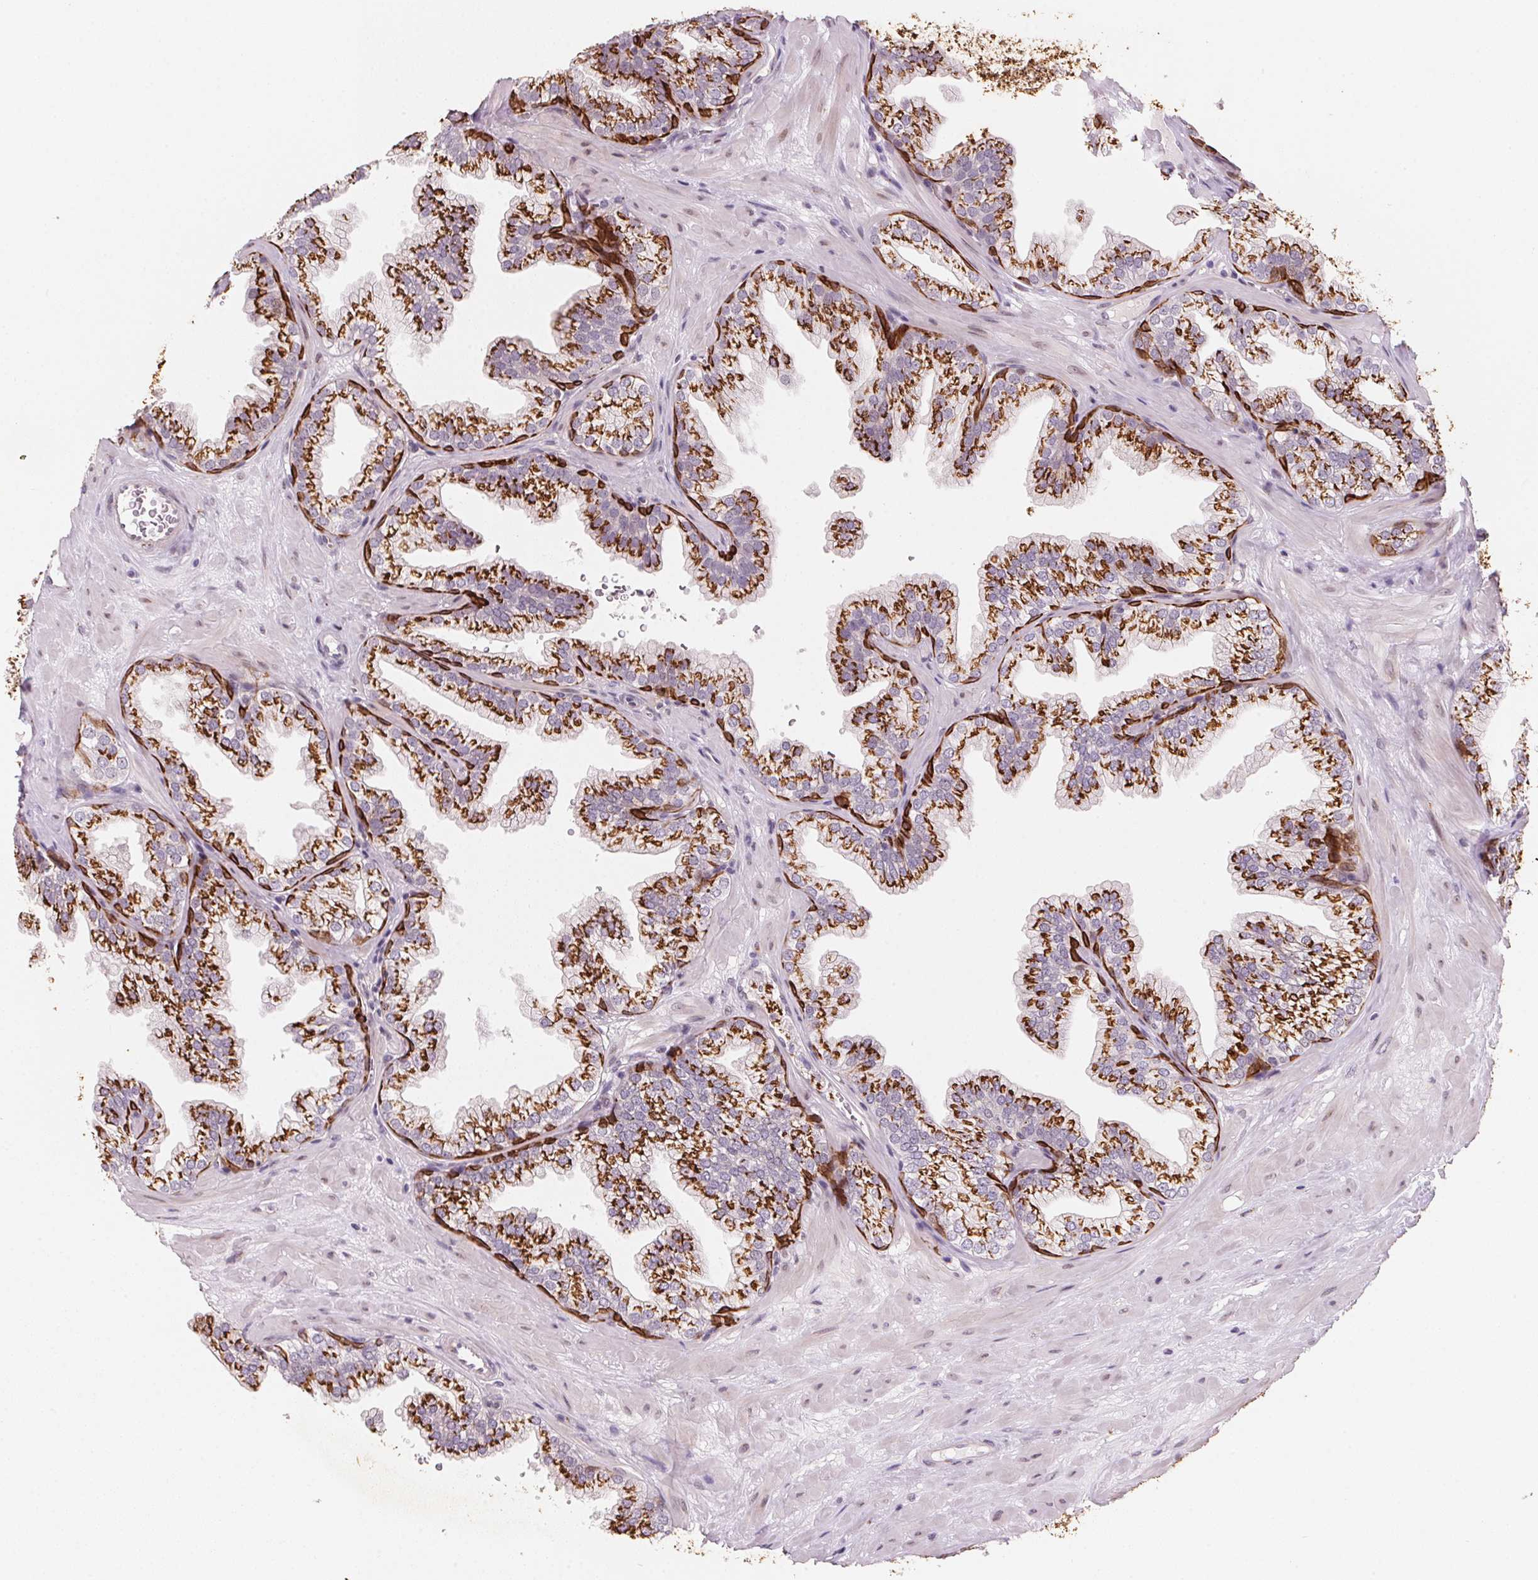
{"staining": {"intensity": "strong", "quantity": ">75%", "location": "cytoplasmic/membranous"}, "tissue": "prostate", "cell_type": "Glandular cells", "image_type": "normal", "snomed": [{"axis": "morphology", "description": "Normal tissue, NOS"}, {"axis": "topography", "description": "Prostate"}], "caption": "Immunohistochemistry (IHC) staining of benign prostate, which demonstrates high levels of strong cytoplasmic/membranous staining in approximately >75% of glandular cells indicating strong cytoplasmic/membranous protein positivity. The staining was performed using DAB (brown) for protein detection and nuclei were counterstained in hematoxylin (blue).", "gene": "RAB22A", "patient": {"sex": "male", "age": 37}}